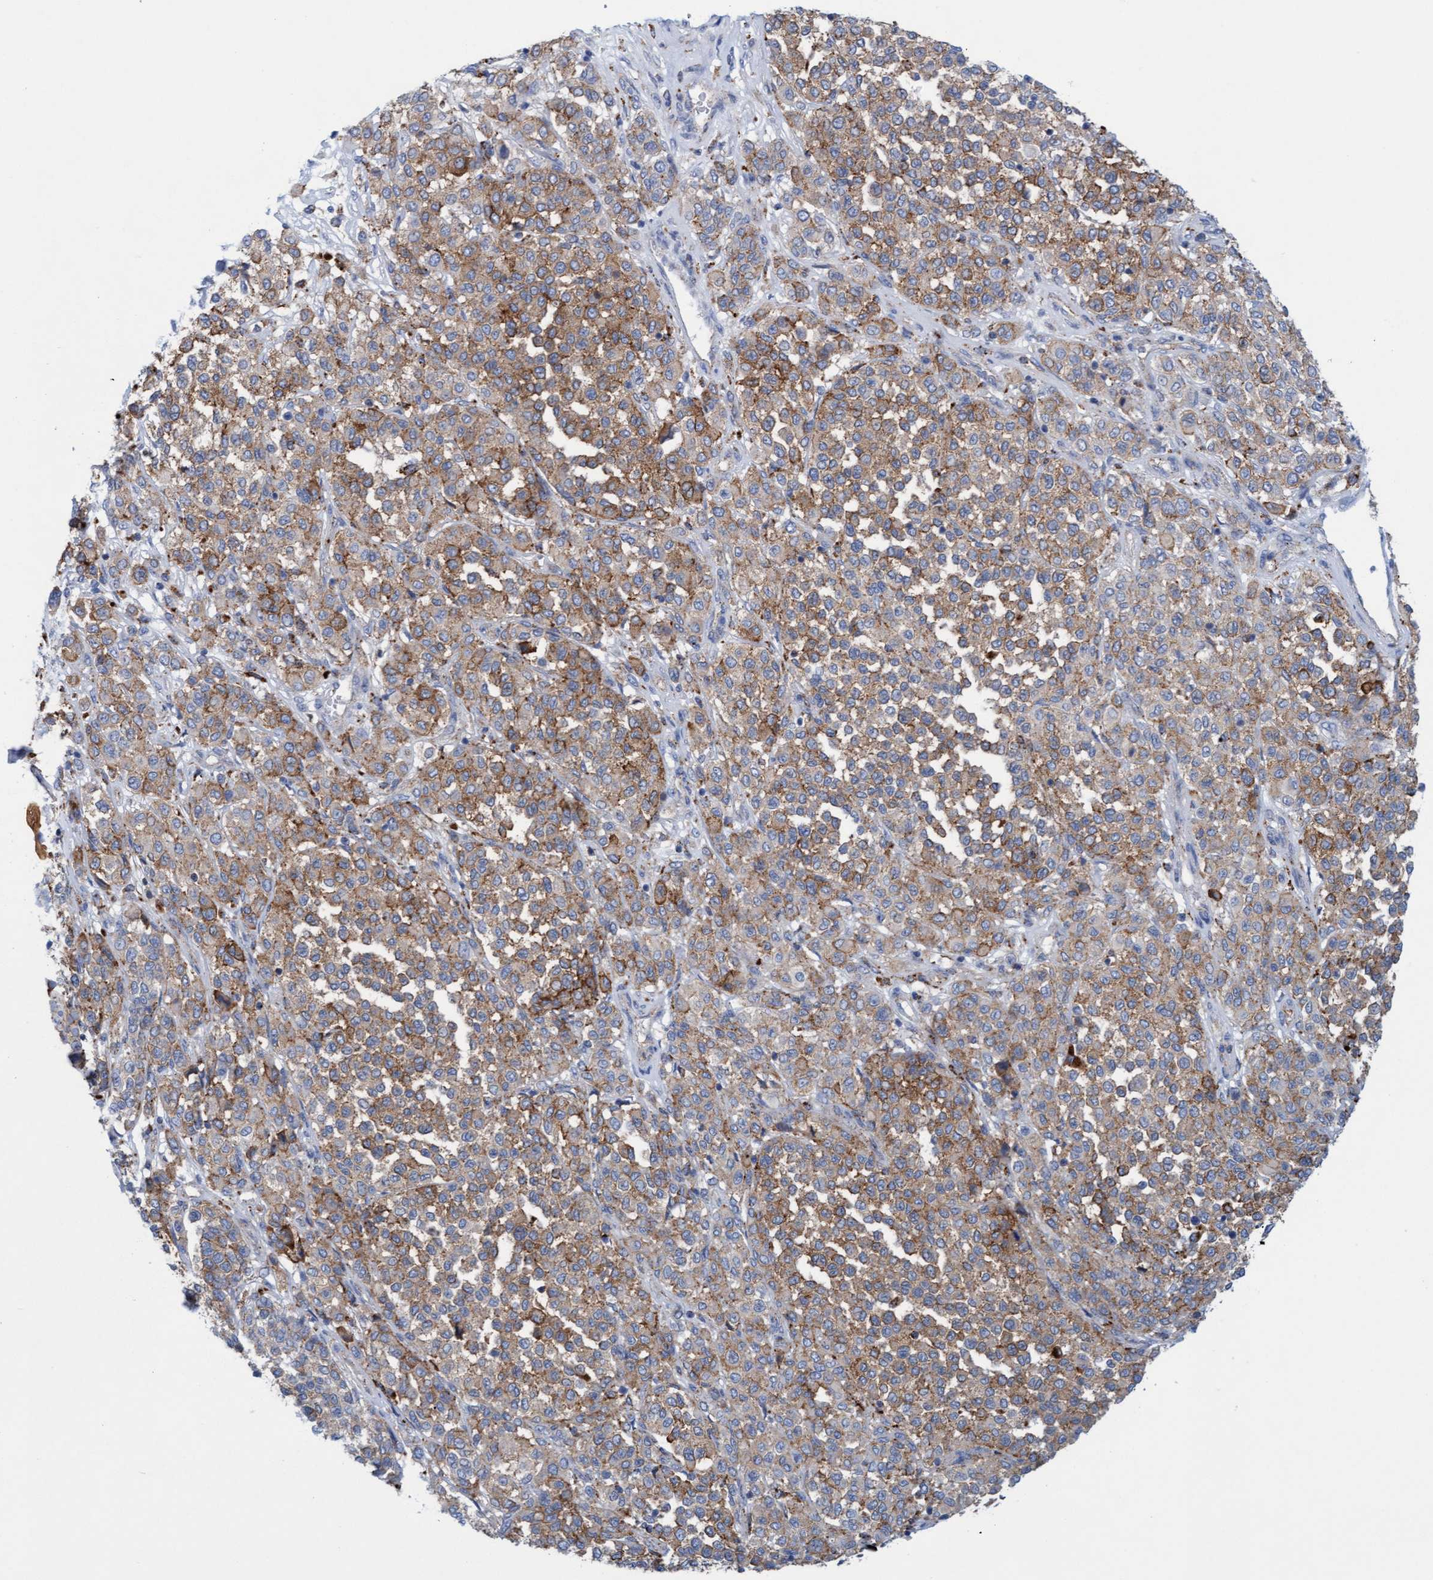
{"staining": {"intensity": "moderate", "quantity": ">75%", "location": "cytoplasmic/membranous"}, "tissue": "melanoma", "cell_type": "Tumor cells", "image_type": "cancer", "snomed": [{"axis": "morphology", "description": "Malignant melanoma, Metastatic site"}, {"axis": "topography", "description": "Pancreas"}], "caption": "Immunohistochemistry (IHC) micrograph of malignant melanoma (metastatic site) stained for a protein (brown), which reveals medium levels of moderate cytoplasmic/membranous expression in about >75% of tumor cells.", "gene": "SGSH", "patient": {"sex": "female", "age": 30}}